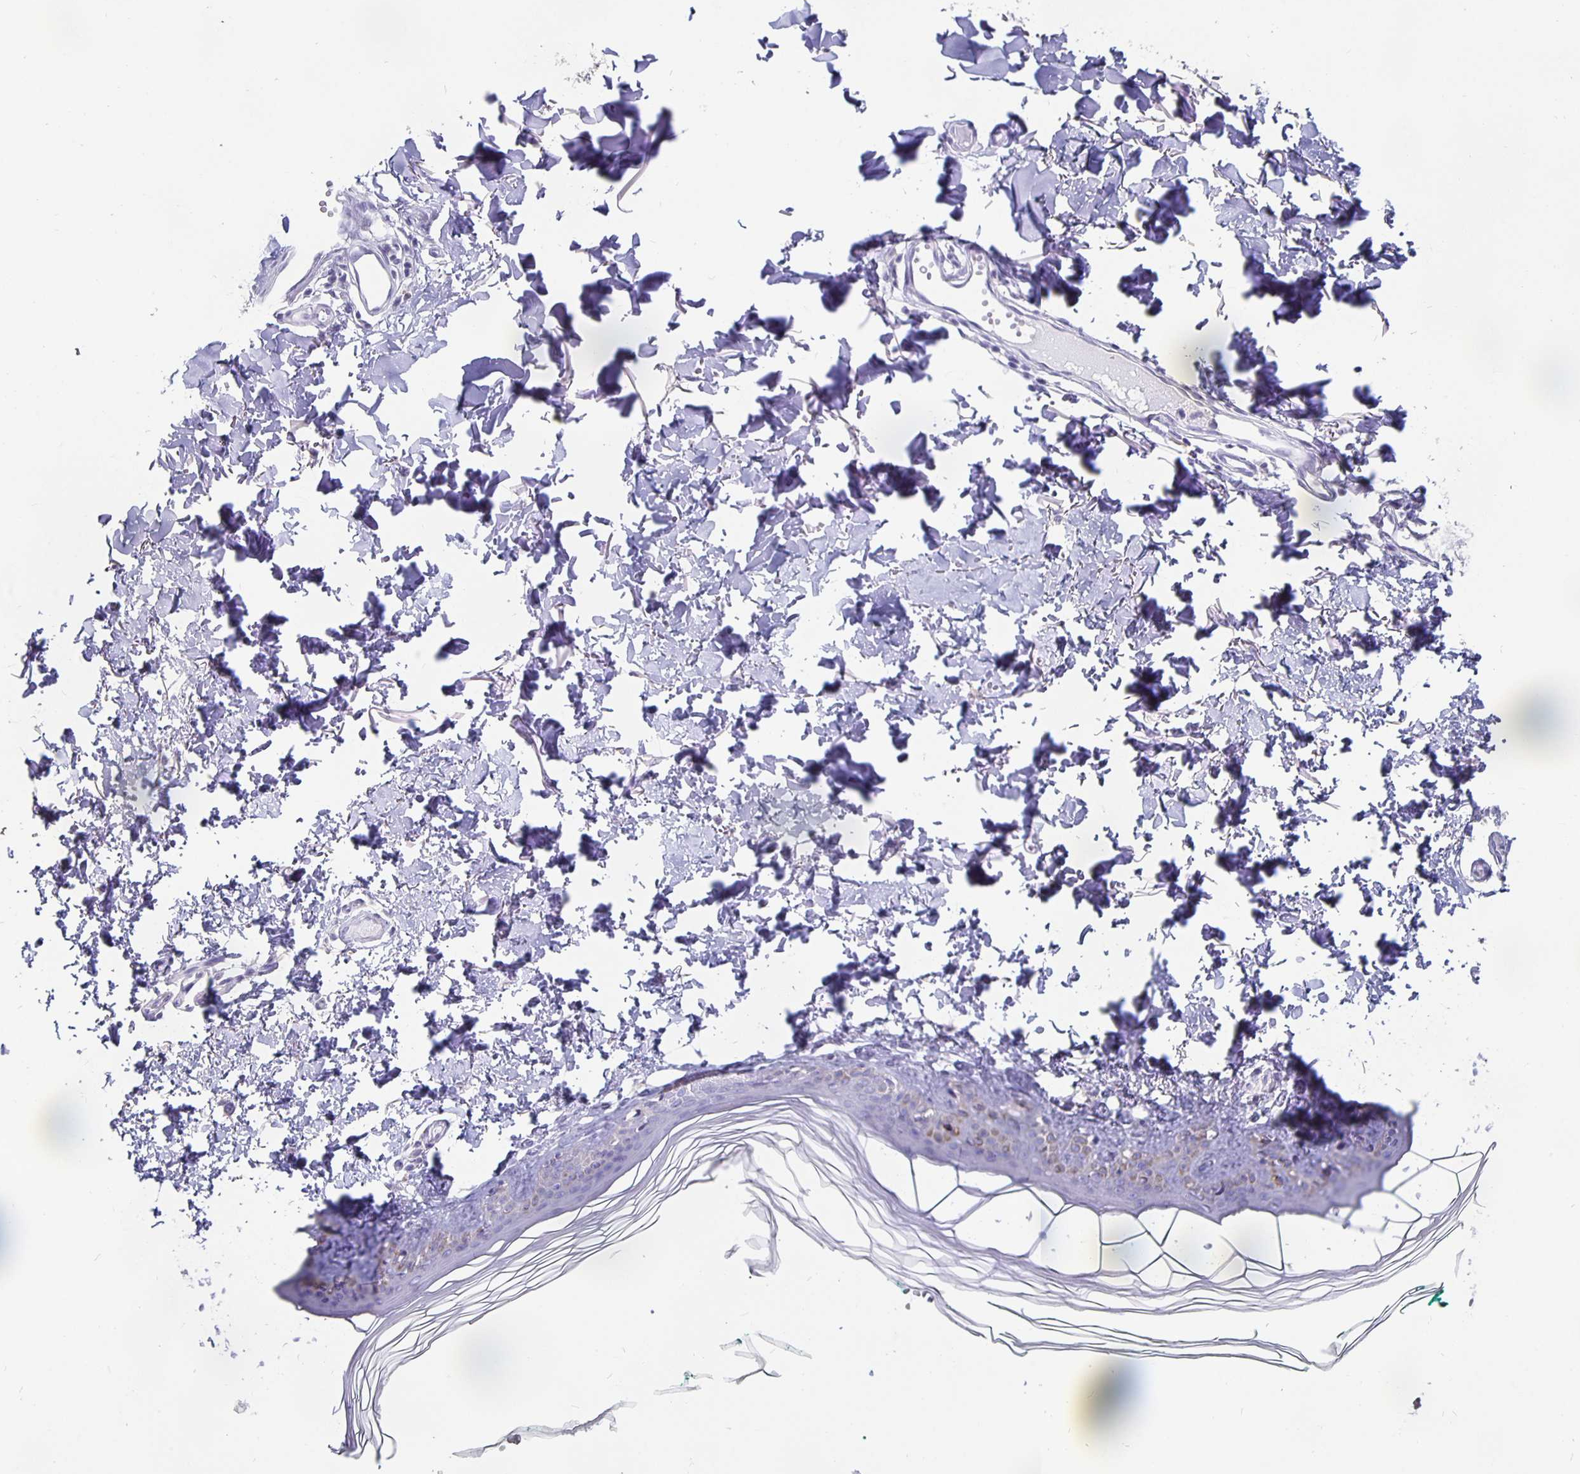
{"staining": {"intensity": "negative", "quantity": "none", "location": "none"}, "tissue": "skin", "cell_type": "Fibroblasts", "image_type": "normal", "snomed": [{"axis": "morphology", "description": "Normal tissue, NOS"}, {"axis": "topography", "description": "Skin"}, {"axis": "topography", "description": "Peripheral nerve tissue"}], "caption": "An immunohistochemistry photomicrograph of normal skin is shown. There is no staining in fibroblasts of skin. The staining was performed using DAB to visualize the protein expression in brown, while the nuclei were stained in blue with hematoxylin (Magnification: 20x).", "gene": "GPX4", "patient": {"sex": "female", "age": 45}}